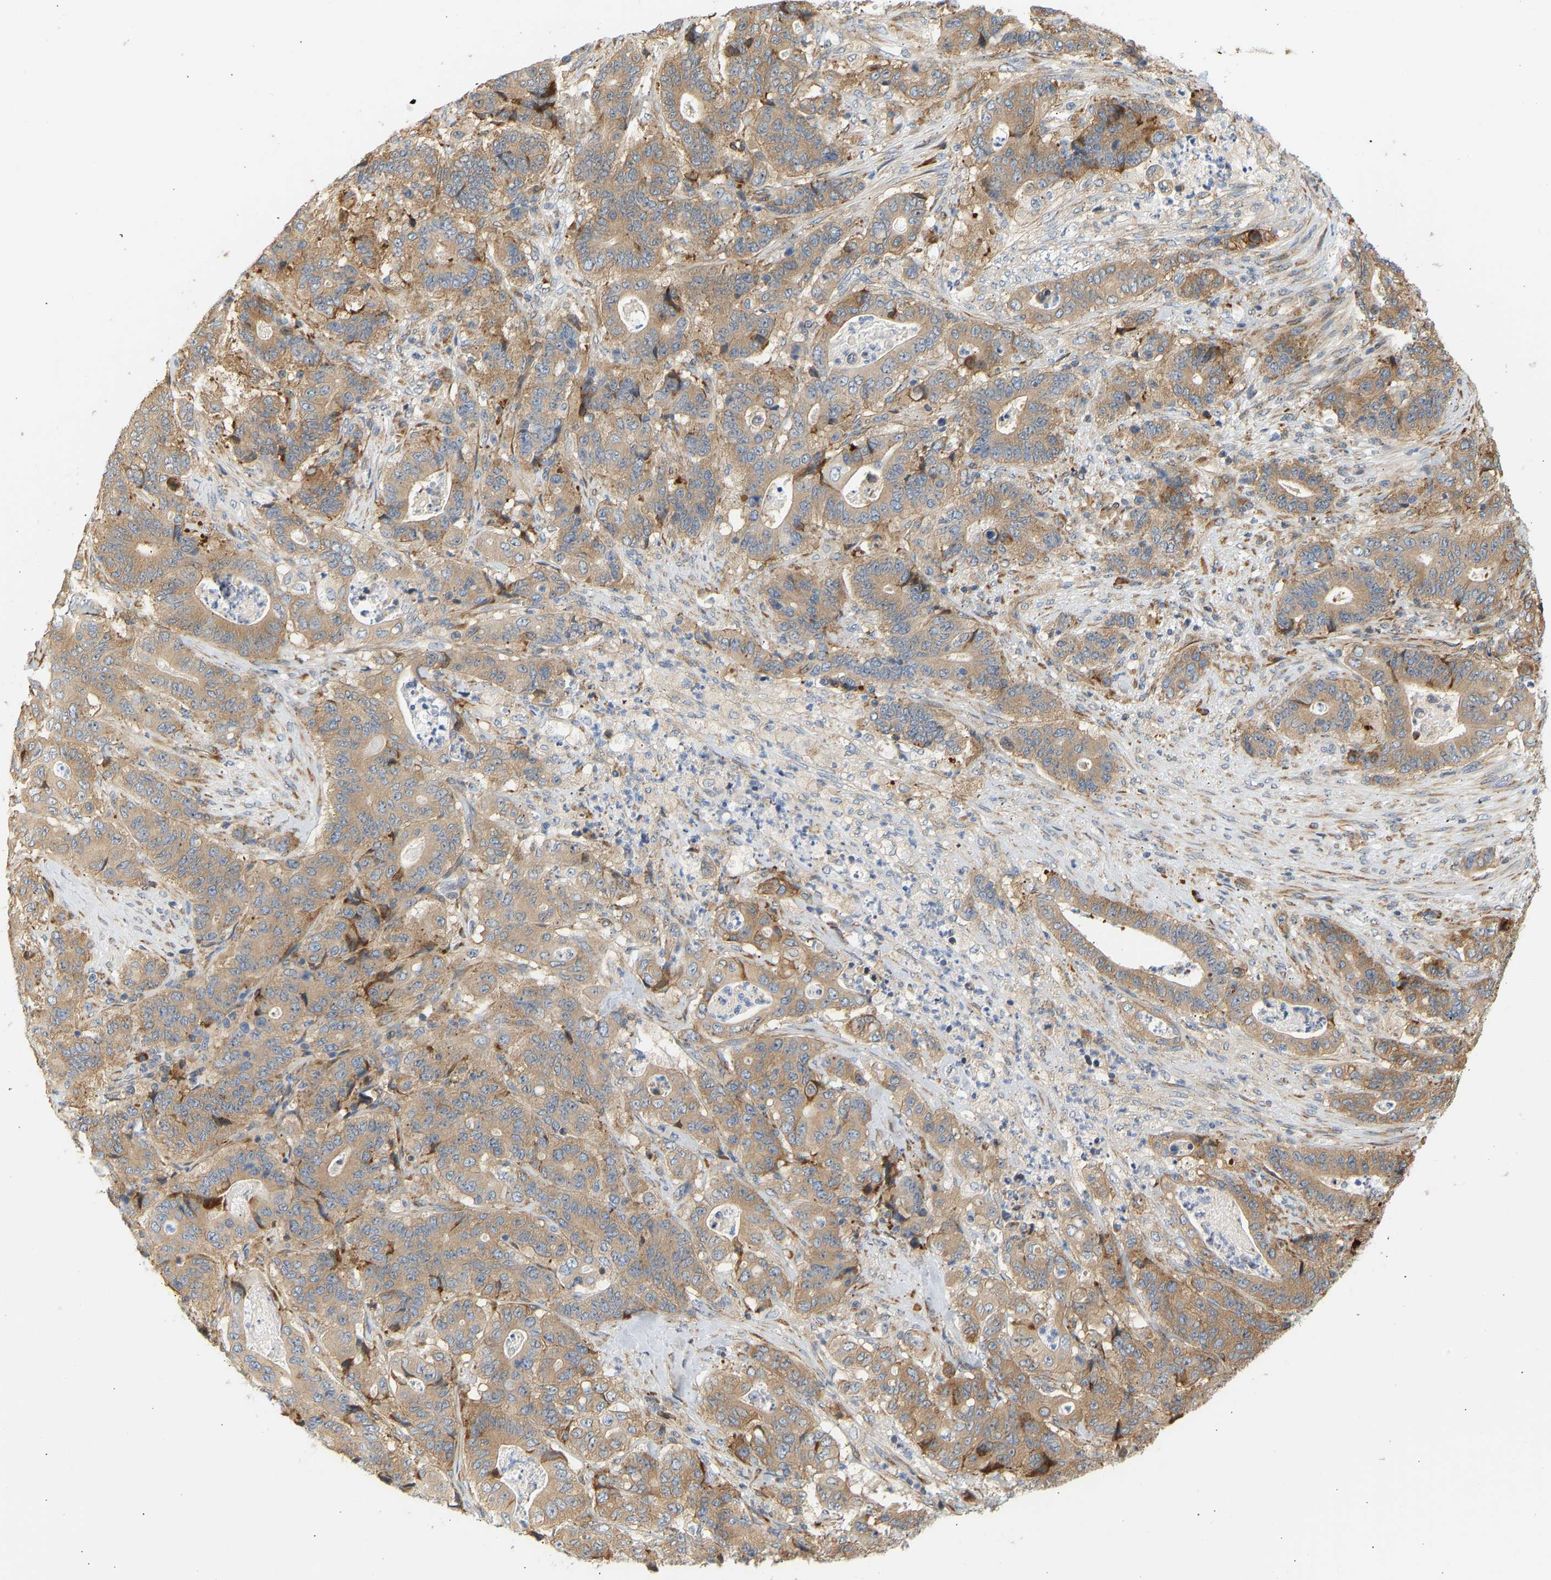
{"staining": {"intensity": "moderate", "quantity": ">75%", "location": "cytoplasmic/membranous"}, "tissue": "stomach cancer", "cell_type": "Tumor cells", "image_type": "cancer", "snomed": [{"axis": "morphology", "description": "Adenocarcinoma, NOS"}, {"axis": "topography", "description": "Stomach"}], "caption": "Tumor cells display moderate cytoplasmic/membranous staining in about >75% of cells in stomach cancer (adenocarcinoma).", "gene": "RPS14", "patient": {"sex": "female", "age": 73}}